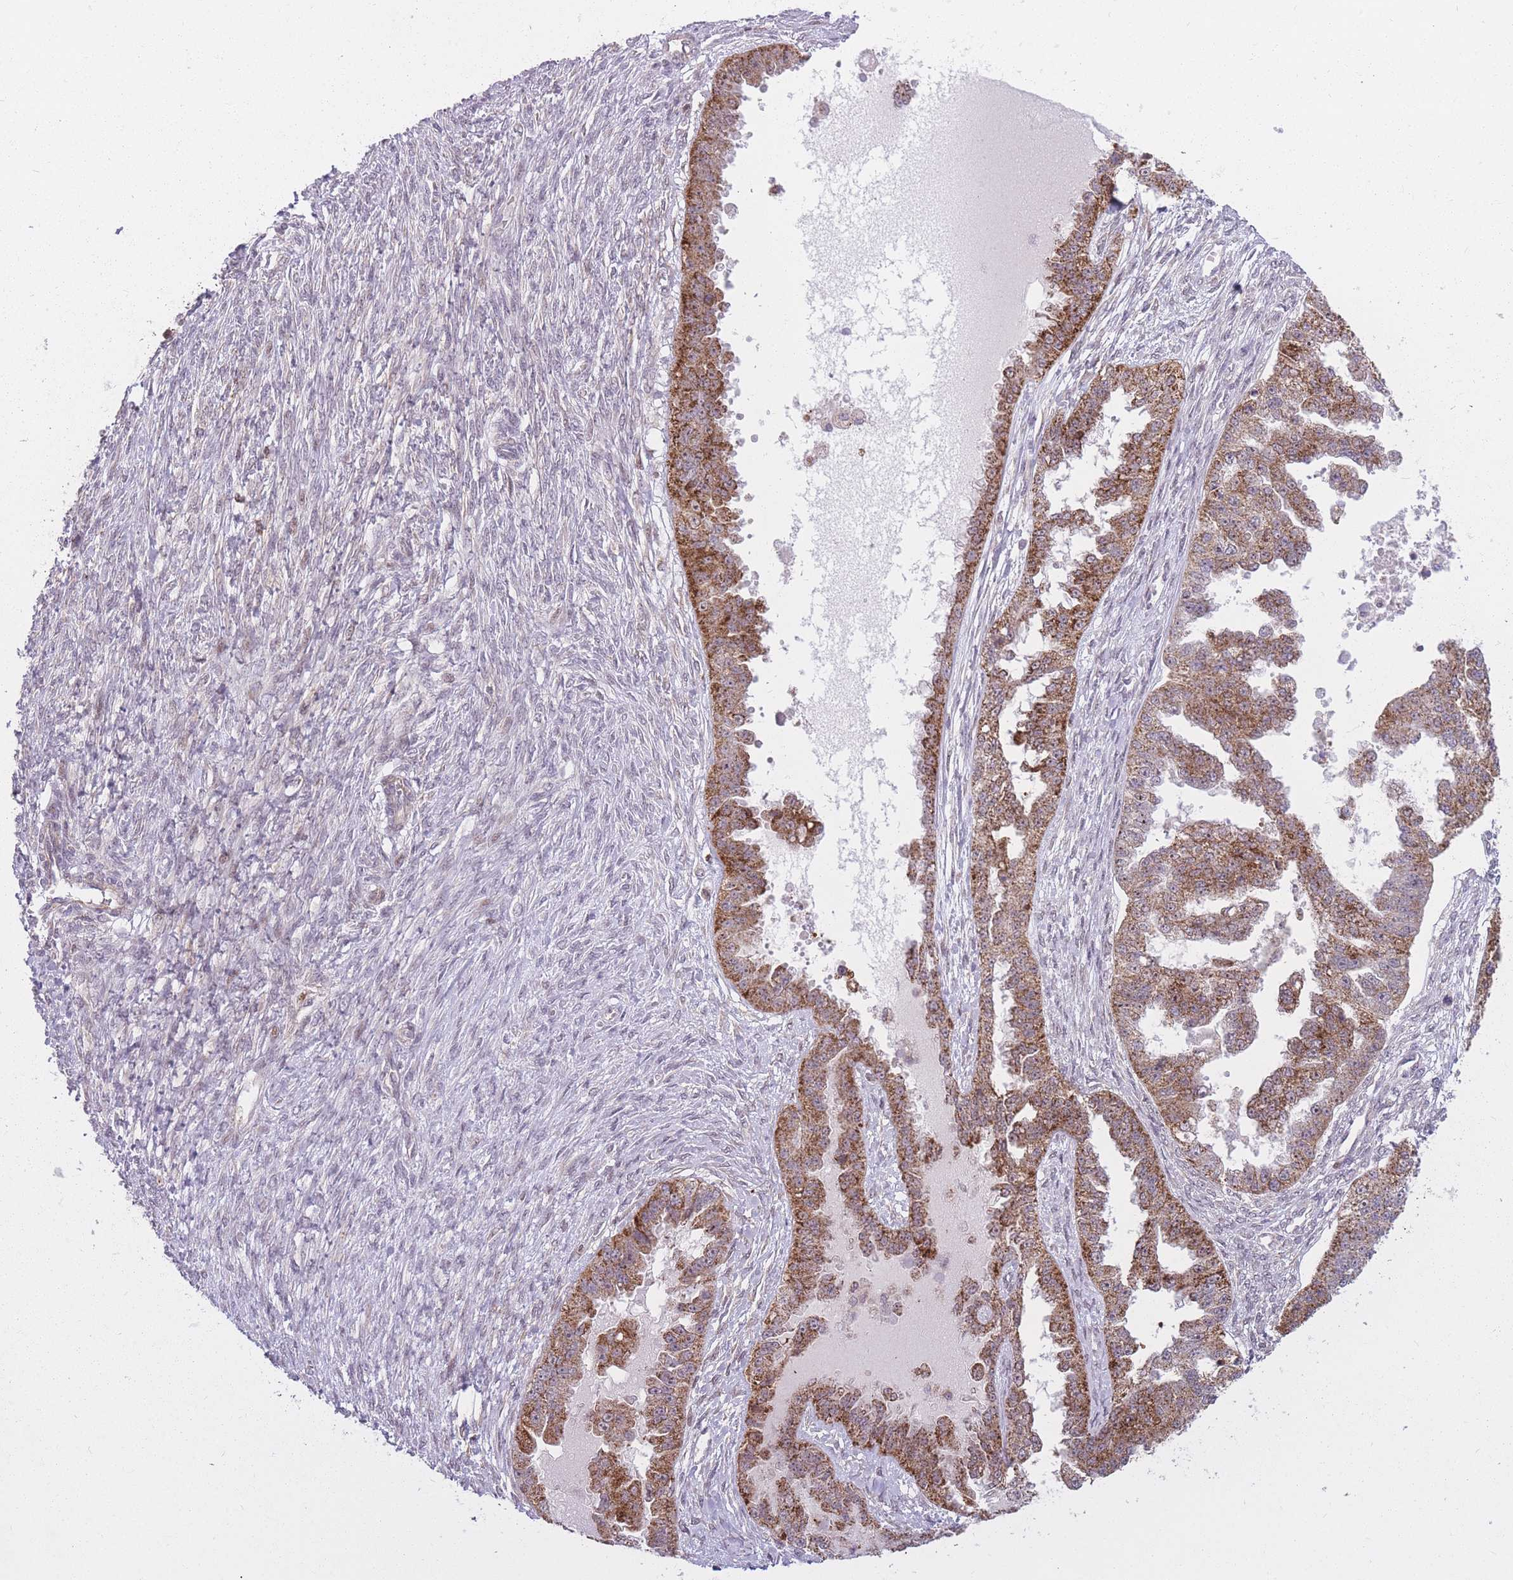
{"staining": {"intensity": "moderate", "quantity": ">75%", "location": "cytoplasmic/membranous"}, "tissue": "ovarian cancer", "cell_type": "Tumor cells", "image_type": "cancer", "snomed": [{"axis": "morphology", "description": "Cystadenocarcinoma, serous, NOS"}, {"axis": "topography", "description": "Ovary"}], "caption": "Moderate cytoplasmic/membranous positivity is present in approximately >75% of tumor cells in serous cystadenocarcinoma (ovarian).", "gene": "DPYSL4", "patient": {"sex": "female", "age": 58}}